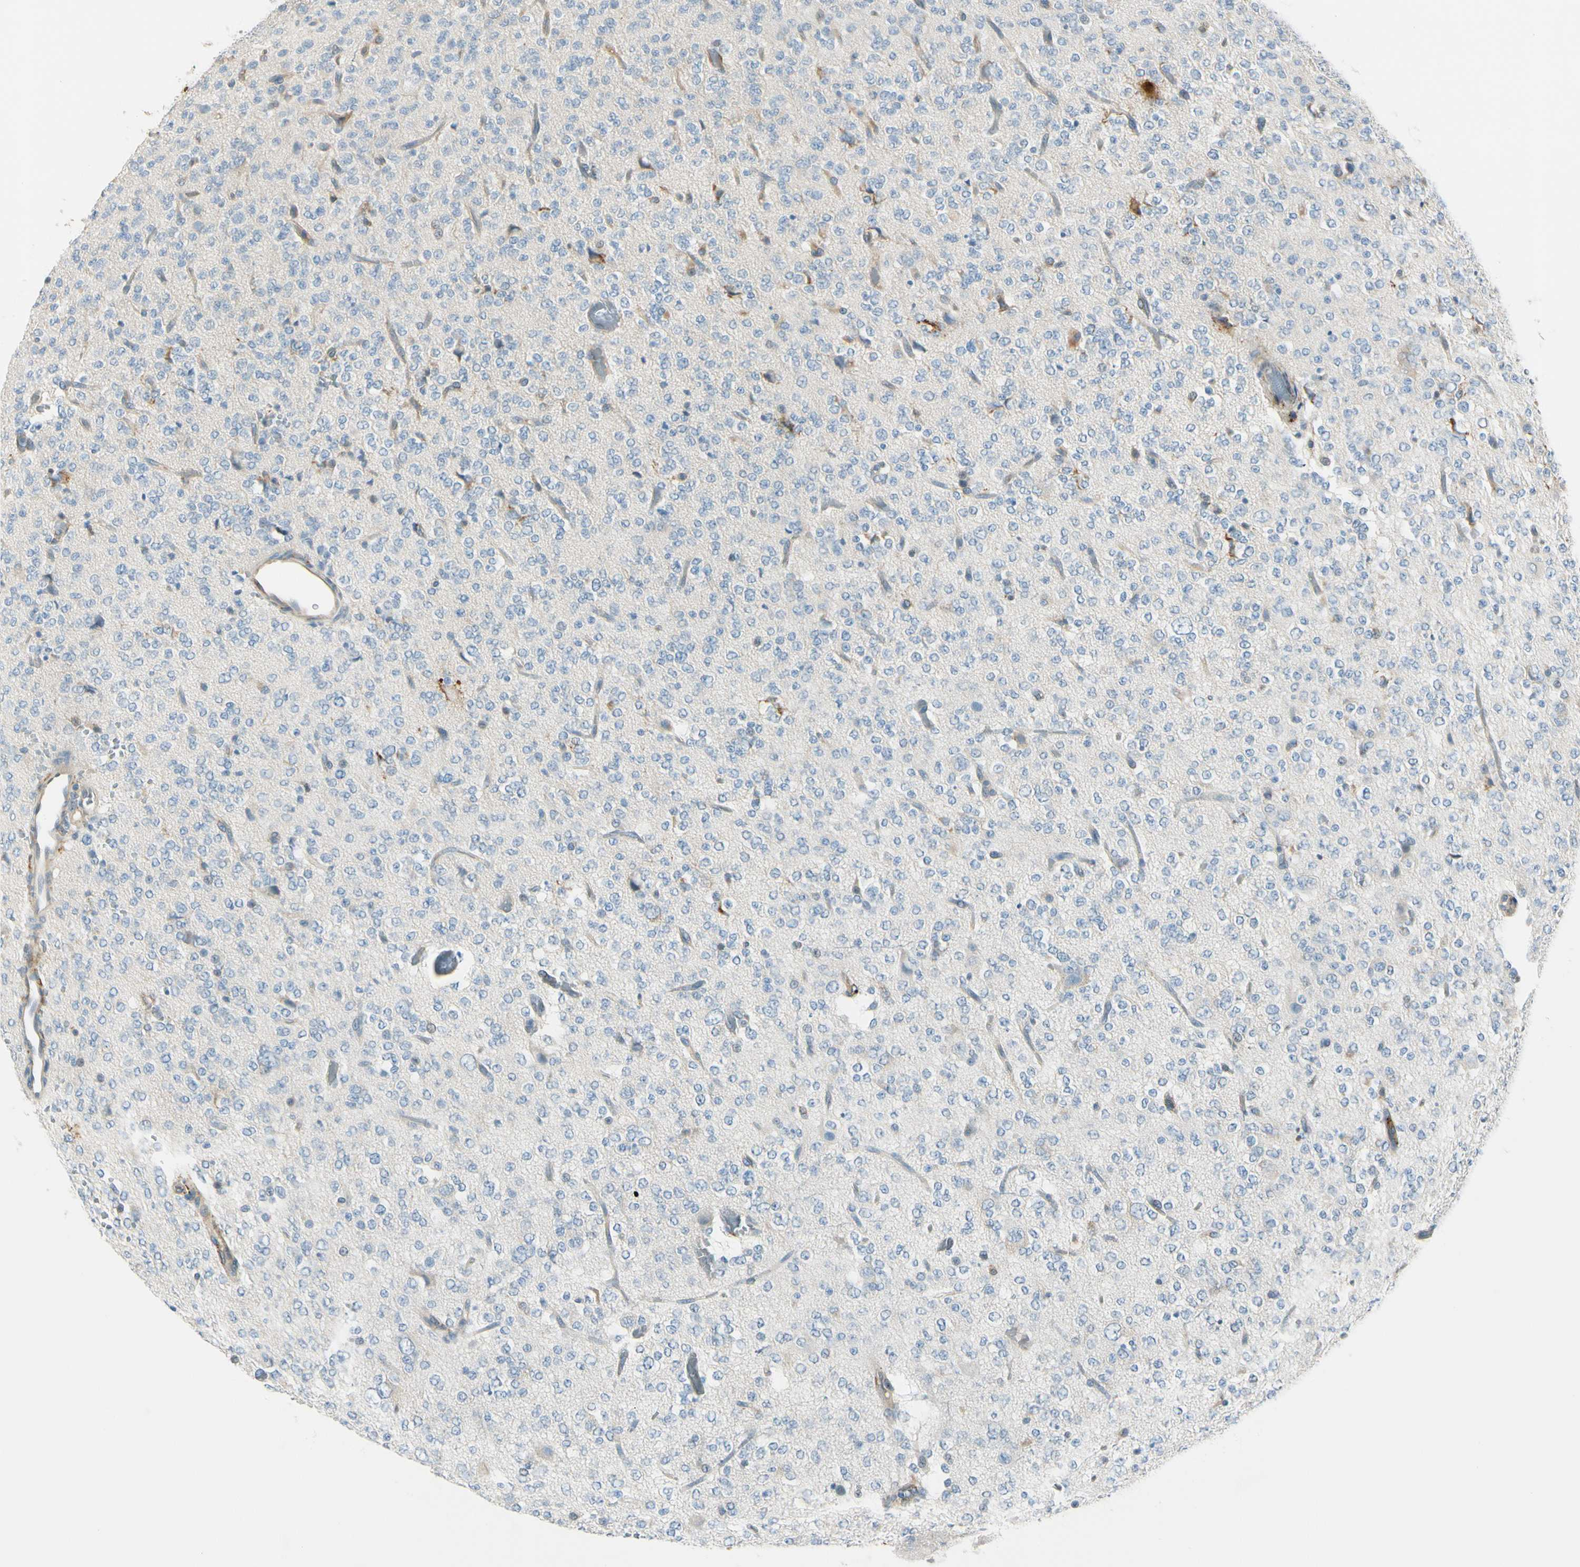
{"staining": {"intensity": "weak", "quantity": "<25%", "location": "cytoplasmic/membranous"}, "tissue": "glioma", "cell_type": "Tumor cells", "image_type": "cancer", "snomed": [{"axis": "morphology", "description": "Glioma, malignant, Low grade"}, {"axis": "topography", "description": "Brain"}], "caption": "An image of glioma stained for a protein exhibits no brown staining in tumor cells.", "gene": "FKBP7", "patient": {"sex": "male", "age": 38}}